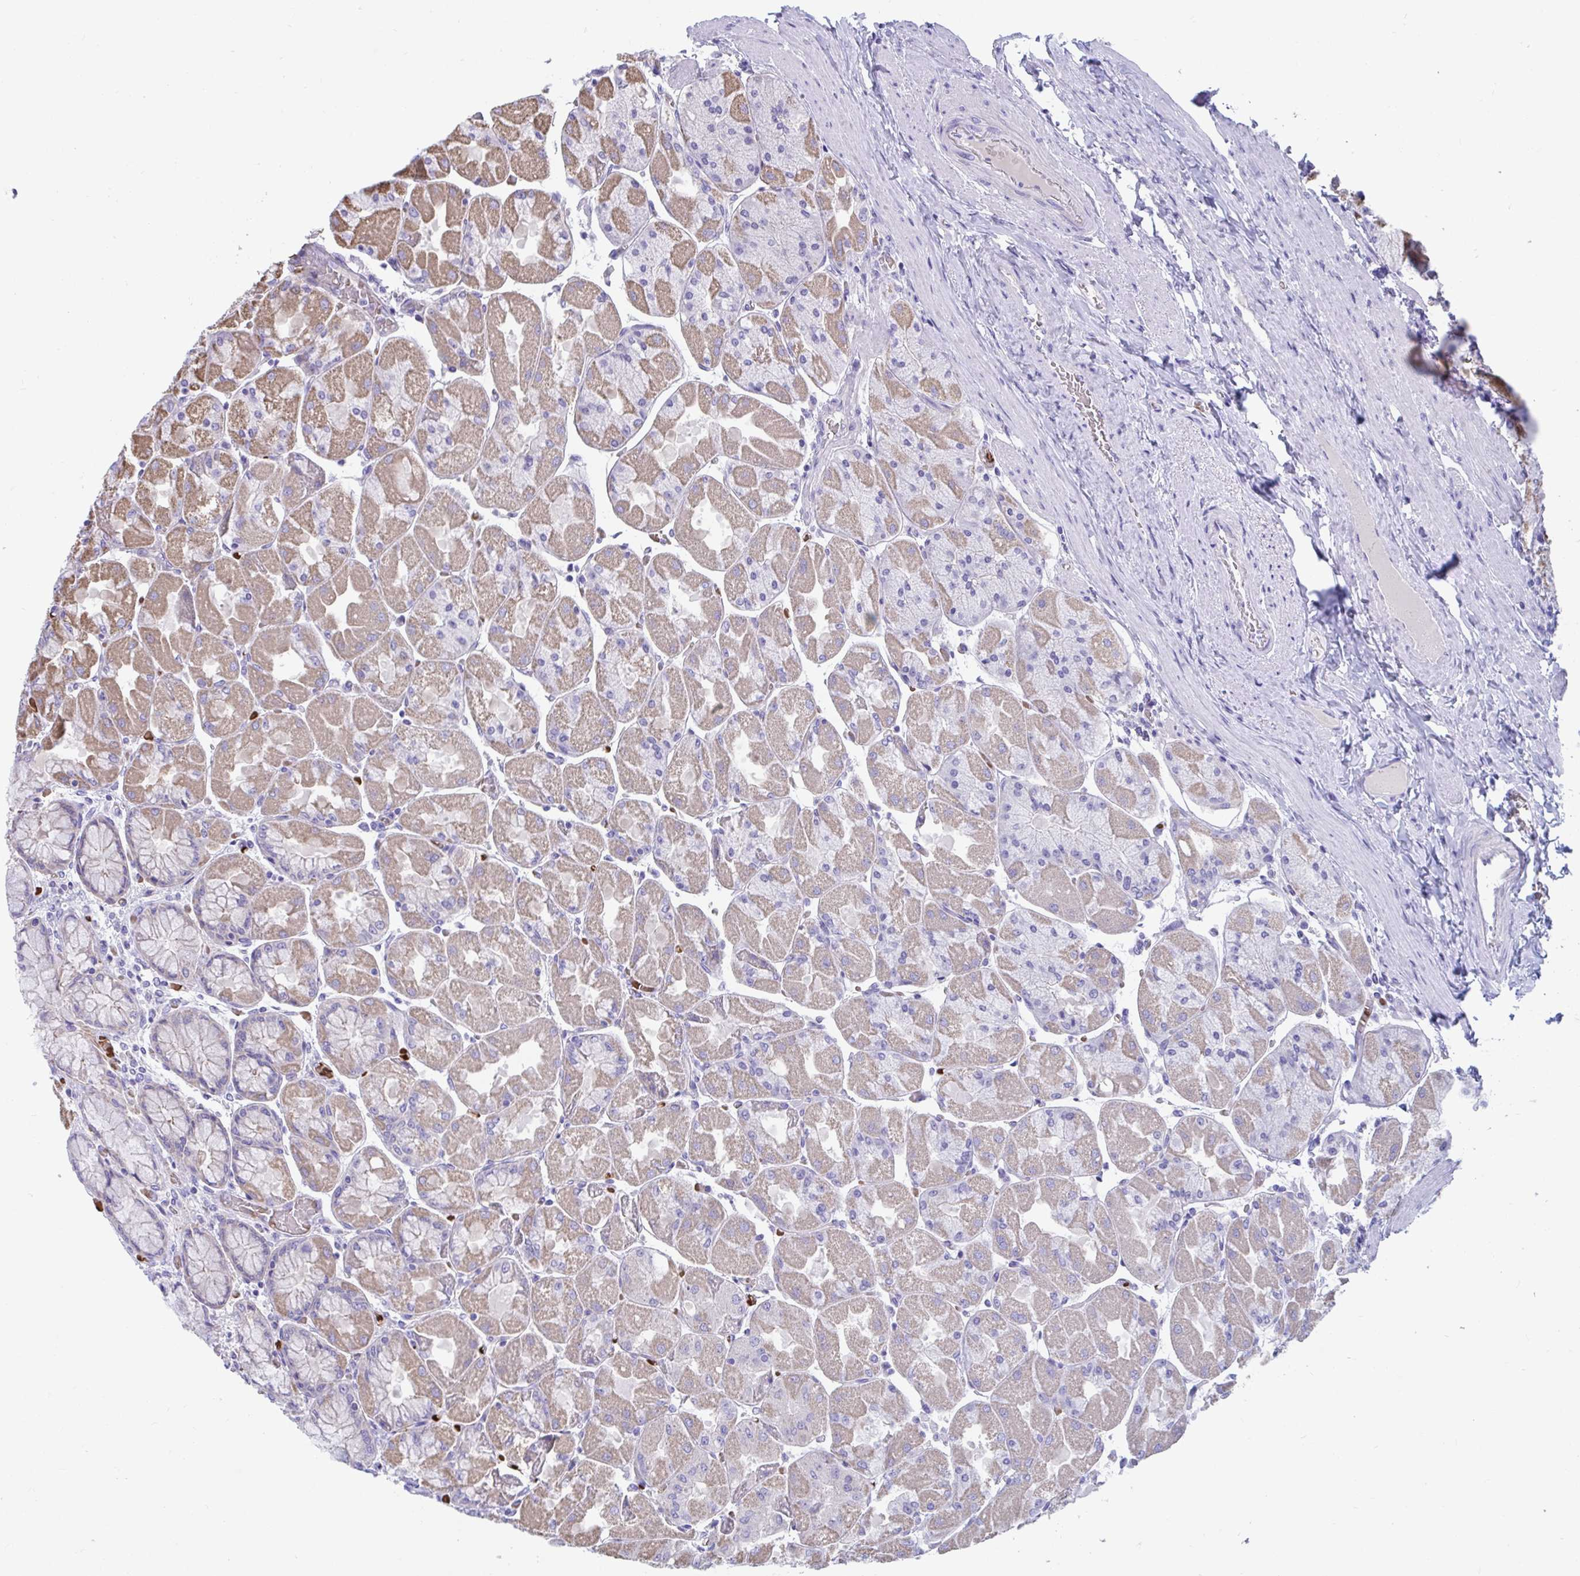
{"staining": {"intensity": "weak", "quantity": "25%-75%", "location": "cytoplasmic/membranous"}, "tissue": "stomach", "cell_type": "Glandular cells", "image_type": "normal", "snomed": [{"axis": "morphology", "description": "Normal tissue, NOS"}, {"axis": "topography", "description": "Stomach"}], "caption": "Stomach stained with a brown dye demonstrates weak cytoplasmic/membranous positive staining in about 25%-75% of glandular cells.", "gene": "TTC30A", "patient": {"sex": "female", "age": 61}}